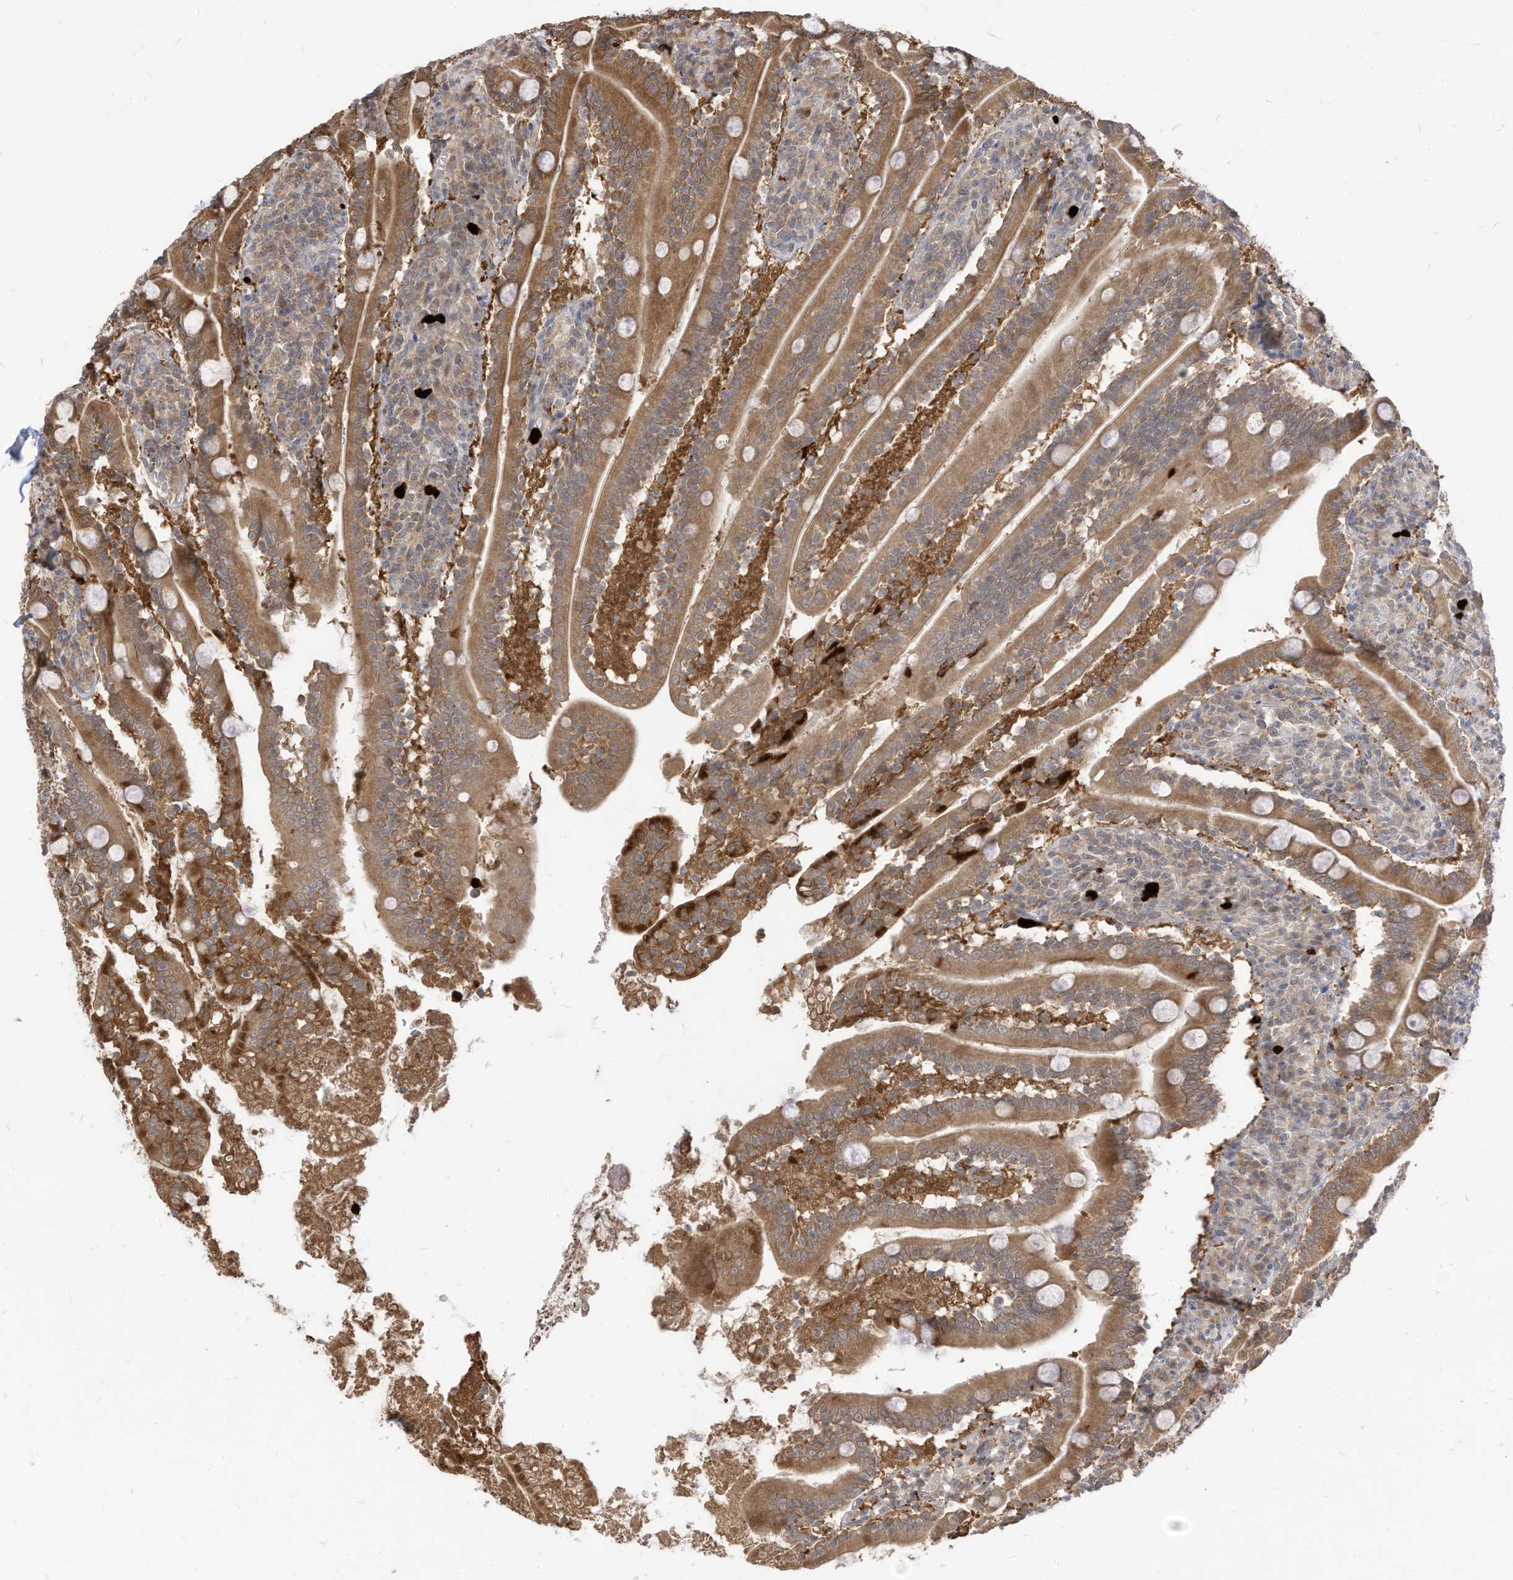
{"staining": {"intensity": "moderate", "quantity": ">75%", "location": "cytoplasmic/membranous"}, "tissue": "duodenum", "cell_type": "Glandular cells", "image_type": "normal", "snomed": [{"axis": "morphology", "description": "Normal tissue, NOS"}, {"axis": "topography", "description": "Duodenum"}], "caption": "This image demonstrates immunohistochemistry (IHC) staining of benign duodenum, with medium moderate cytoplasmic/membranous staining in about >75% of glandular cells.", "gene": "CNKSR1", "patient": {"sex": "male", "age": 35}}